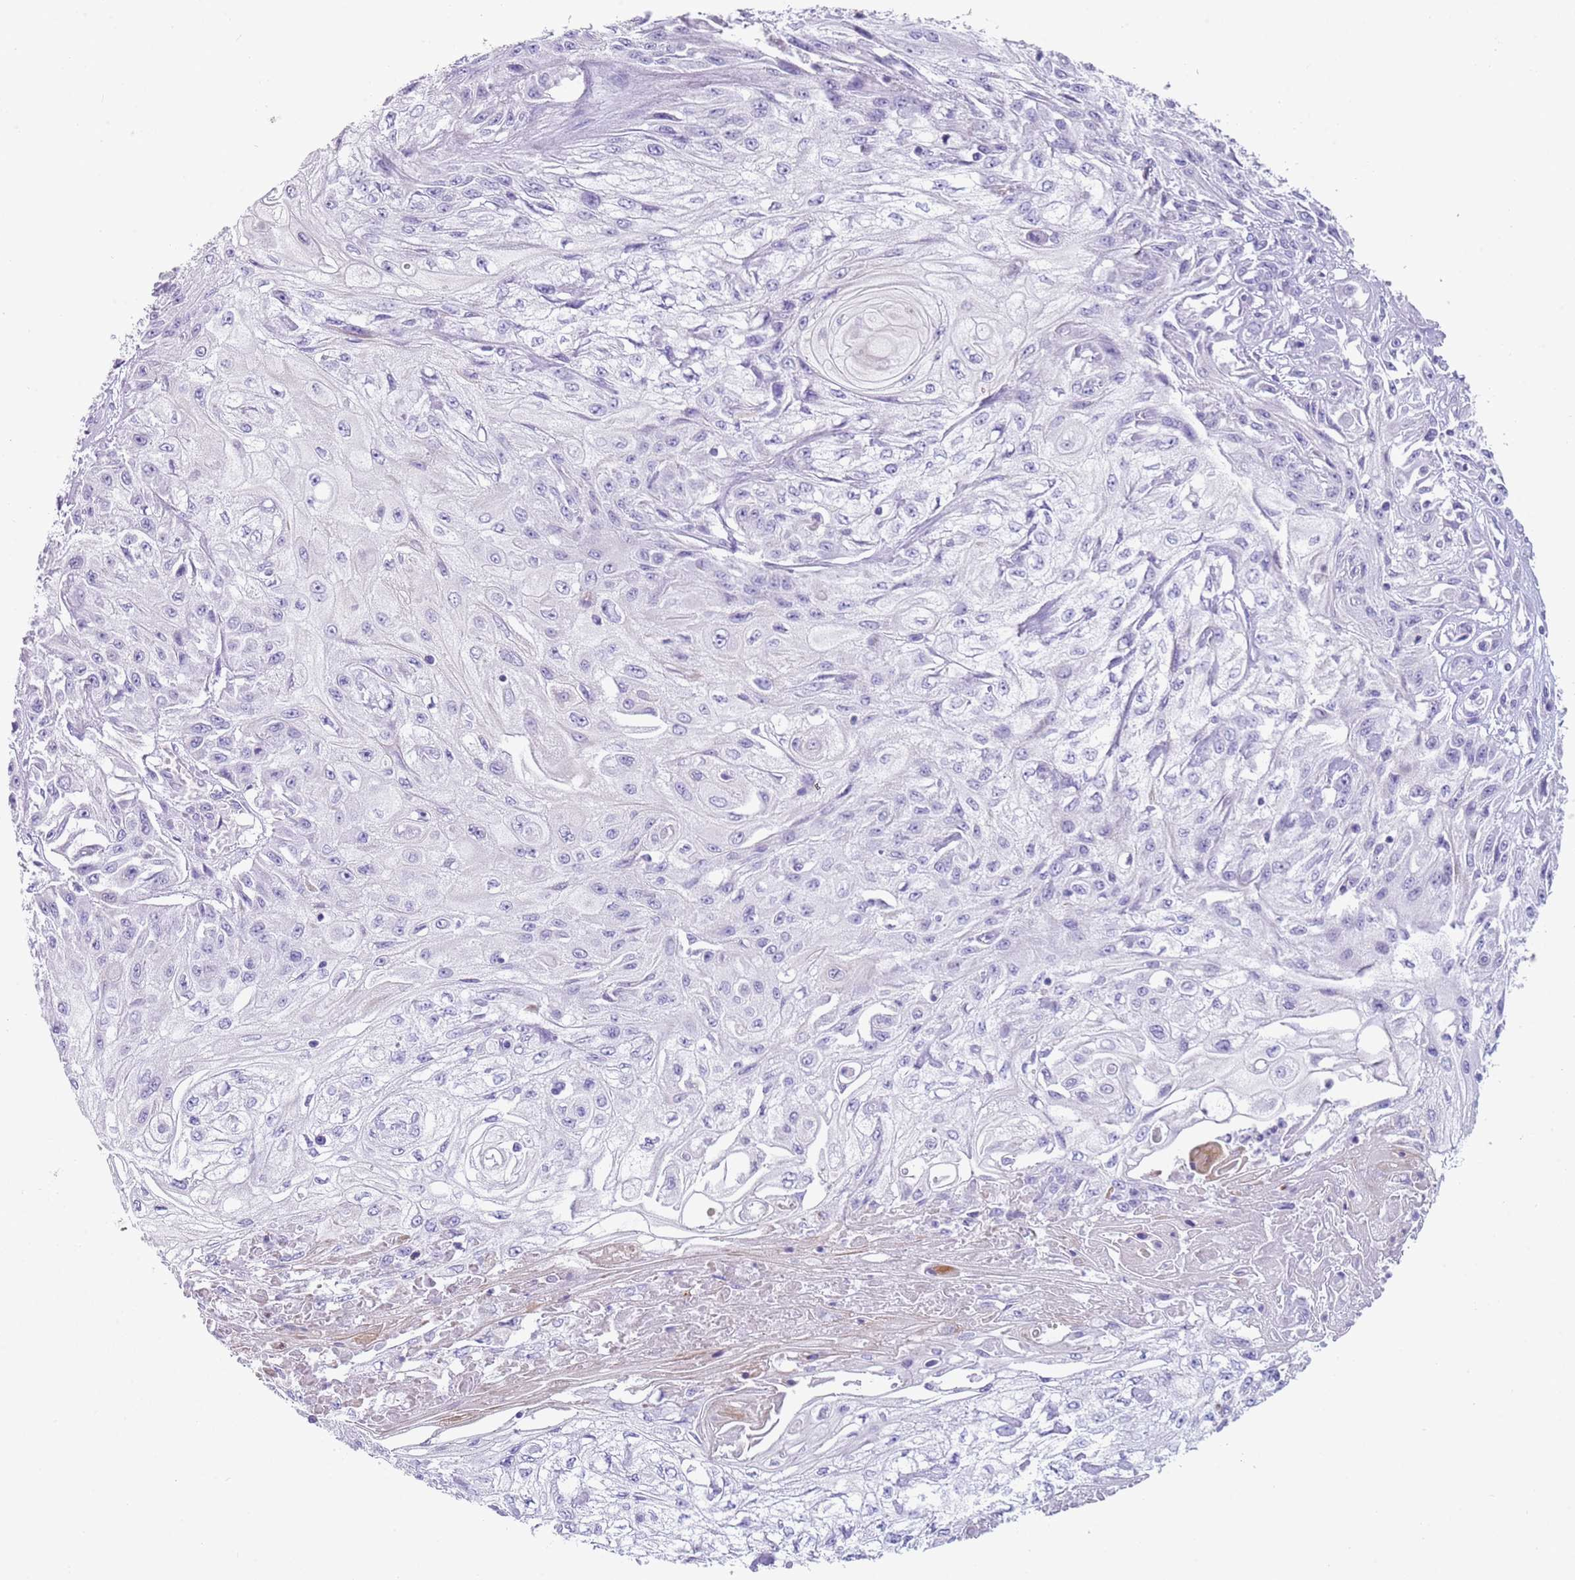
{"staining": {"intensity": "negative", "quantity": "none", "location": "none"}, "tissue": "skin cancer", "cell_type": "Tumor cells", "image_type": "cancer", "snomed": [{"axis": "morphology", "description": "Squamous cell carcinoma, NOS"}, {"axis": "morphology", "description": "Squamous cell carcinoma, metastatic, NOS"}, {"axis": "topography", "description": "Skin"}, {"axis": "topography", "description": "Lymph node"}], "caption": "Immunohistochemistry (IHC) of human squamous cell carcinoma (skin) exhibits no positivity in tumor cells.", "gene": "NBPF20", "patient": {"sex": "male", "age": 75}}